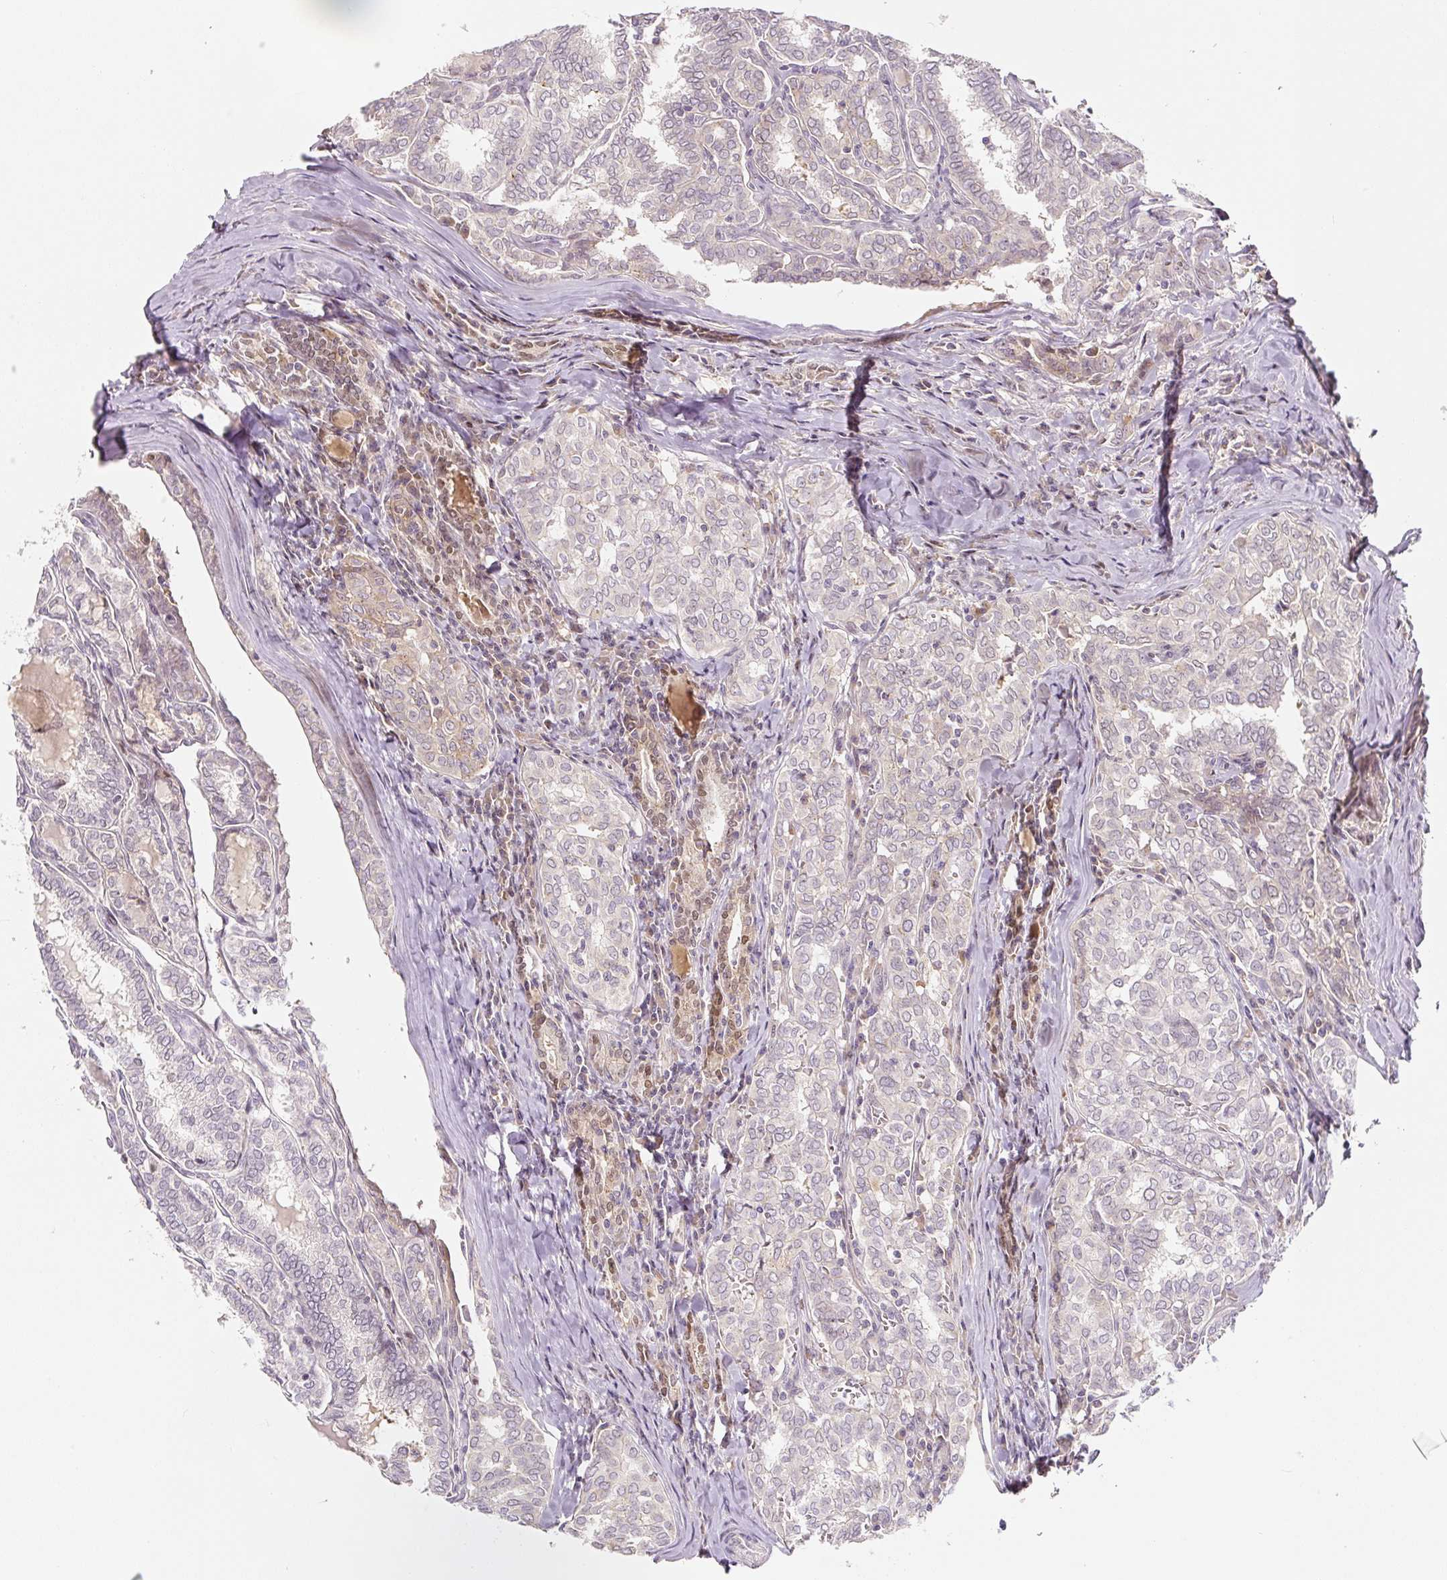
{"staining": {"intensity": "moderate", "quantity": "<25%", "location": "nuclear"}, "tissue": "thyroid cancer", "cell_type": "Tumor cells", "image_type": "cancer", "snomed": [{"axis": "morphology", "description": "Papillary adenocarcinoma, NOS"}, {"axis": "topography", "description": "Thyroid gland"}], "caption": "Human thyroid papillary adenocarcinoma stained with a brown dye reveals moderate nuclear positive staining in about <25% of tumor cells.", "gene": "PWWP3B", "patient": {"sex": "female", "age": 30}}